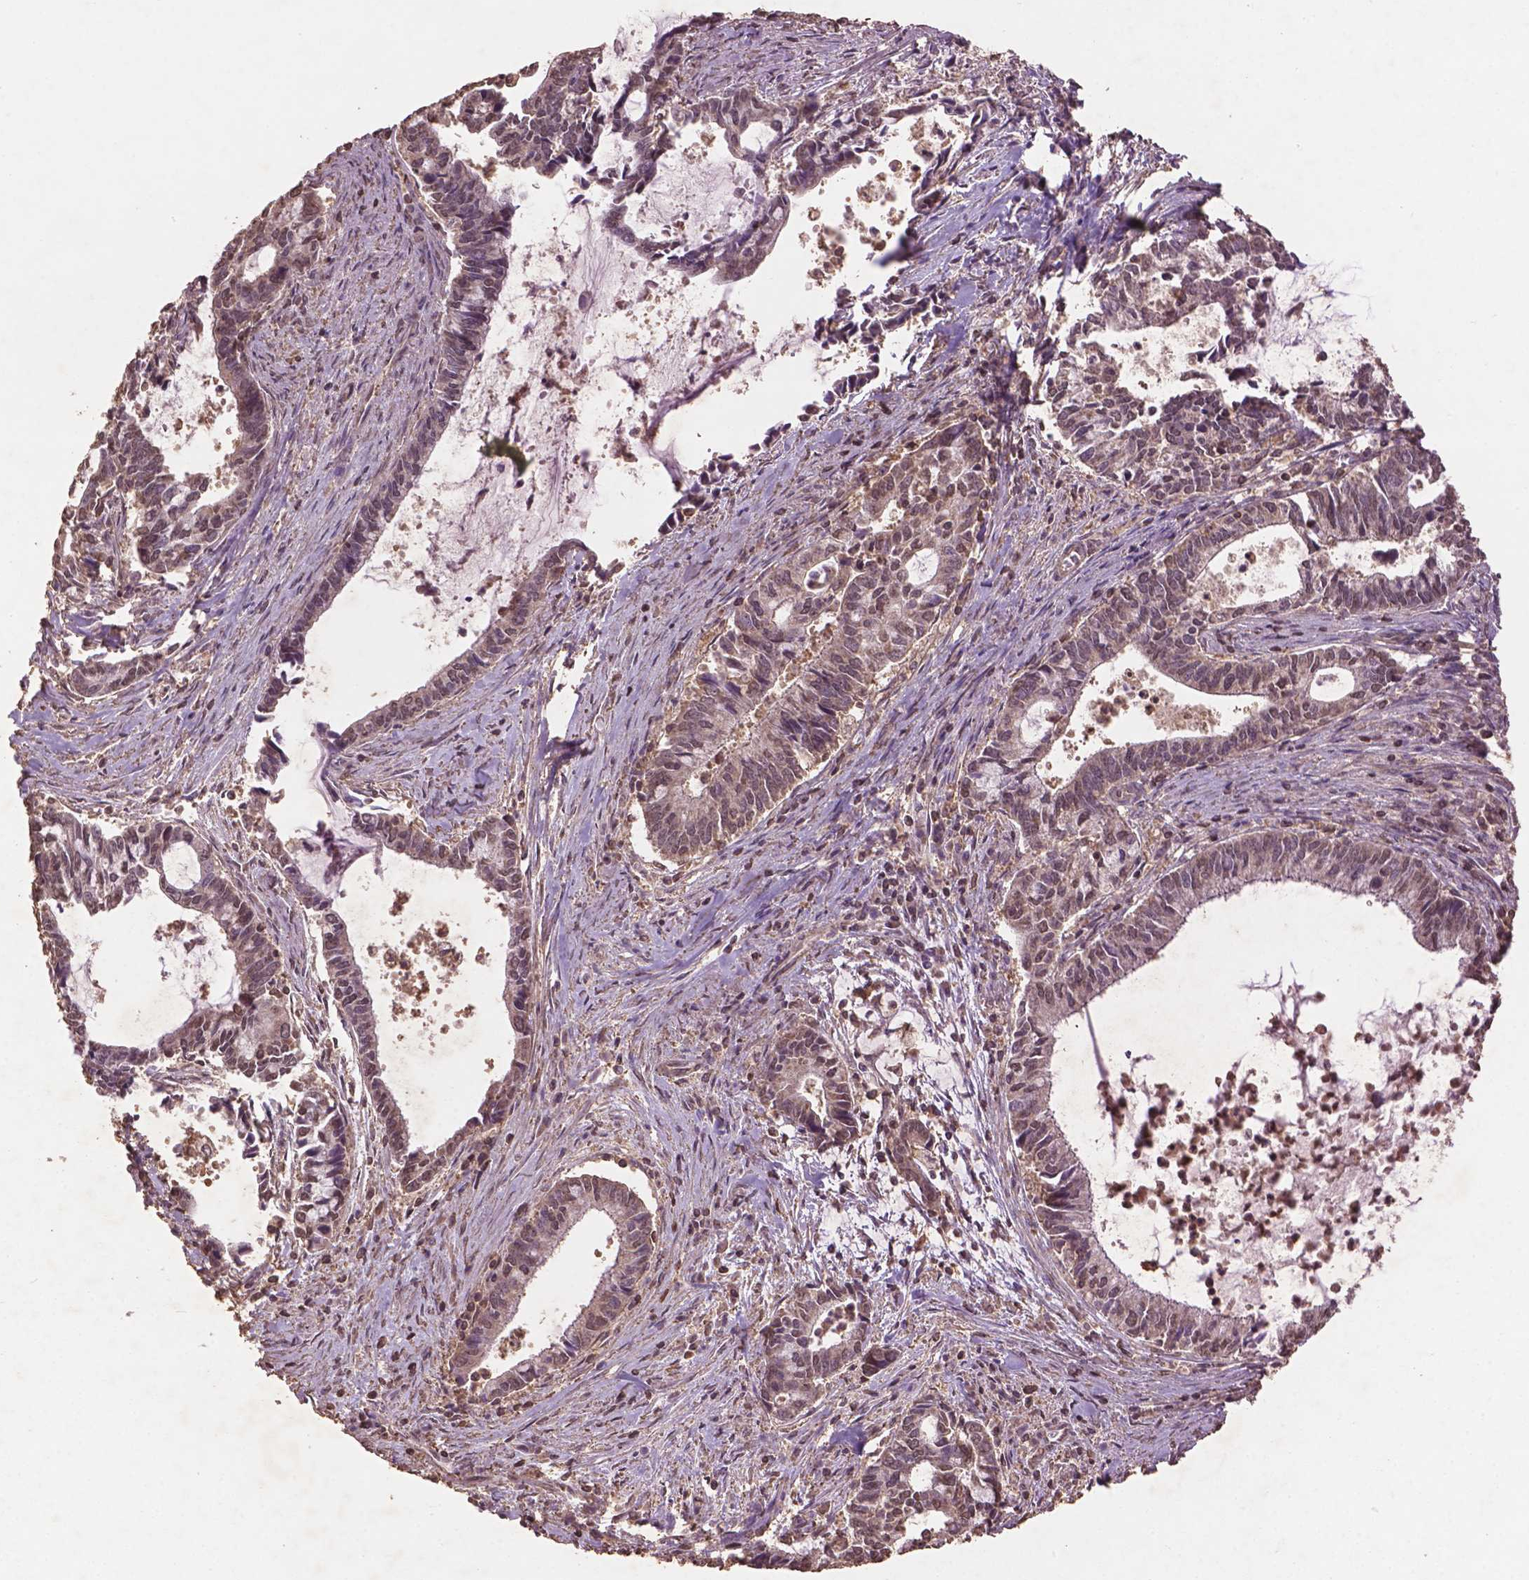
{"staining": {"intensity": "negative", "quantity": "none", "location": "none"}, "tissue": "cervical cancer", "cell_type": "Tumor cells", "image_type": "cancer", "snomed": [{"axis": "morphology", "description": "Adenocarcinoma, NOS"}, {"axis": "topography", "description": "Cervix"}], "caption": "Immunohistochemistry histopathology image of adenocarcinoma (cervical) stained for a protein (brown), which exhibits no expression in tumor cells.", "gene": "BABAM1", "patient": {"sex": "female", "age": 42}}